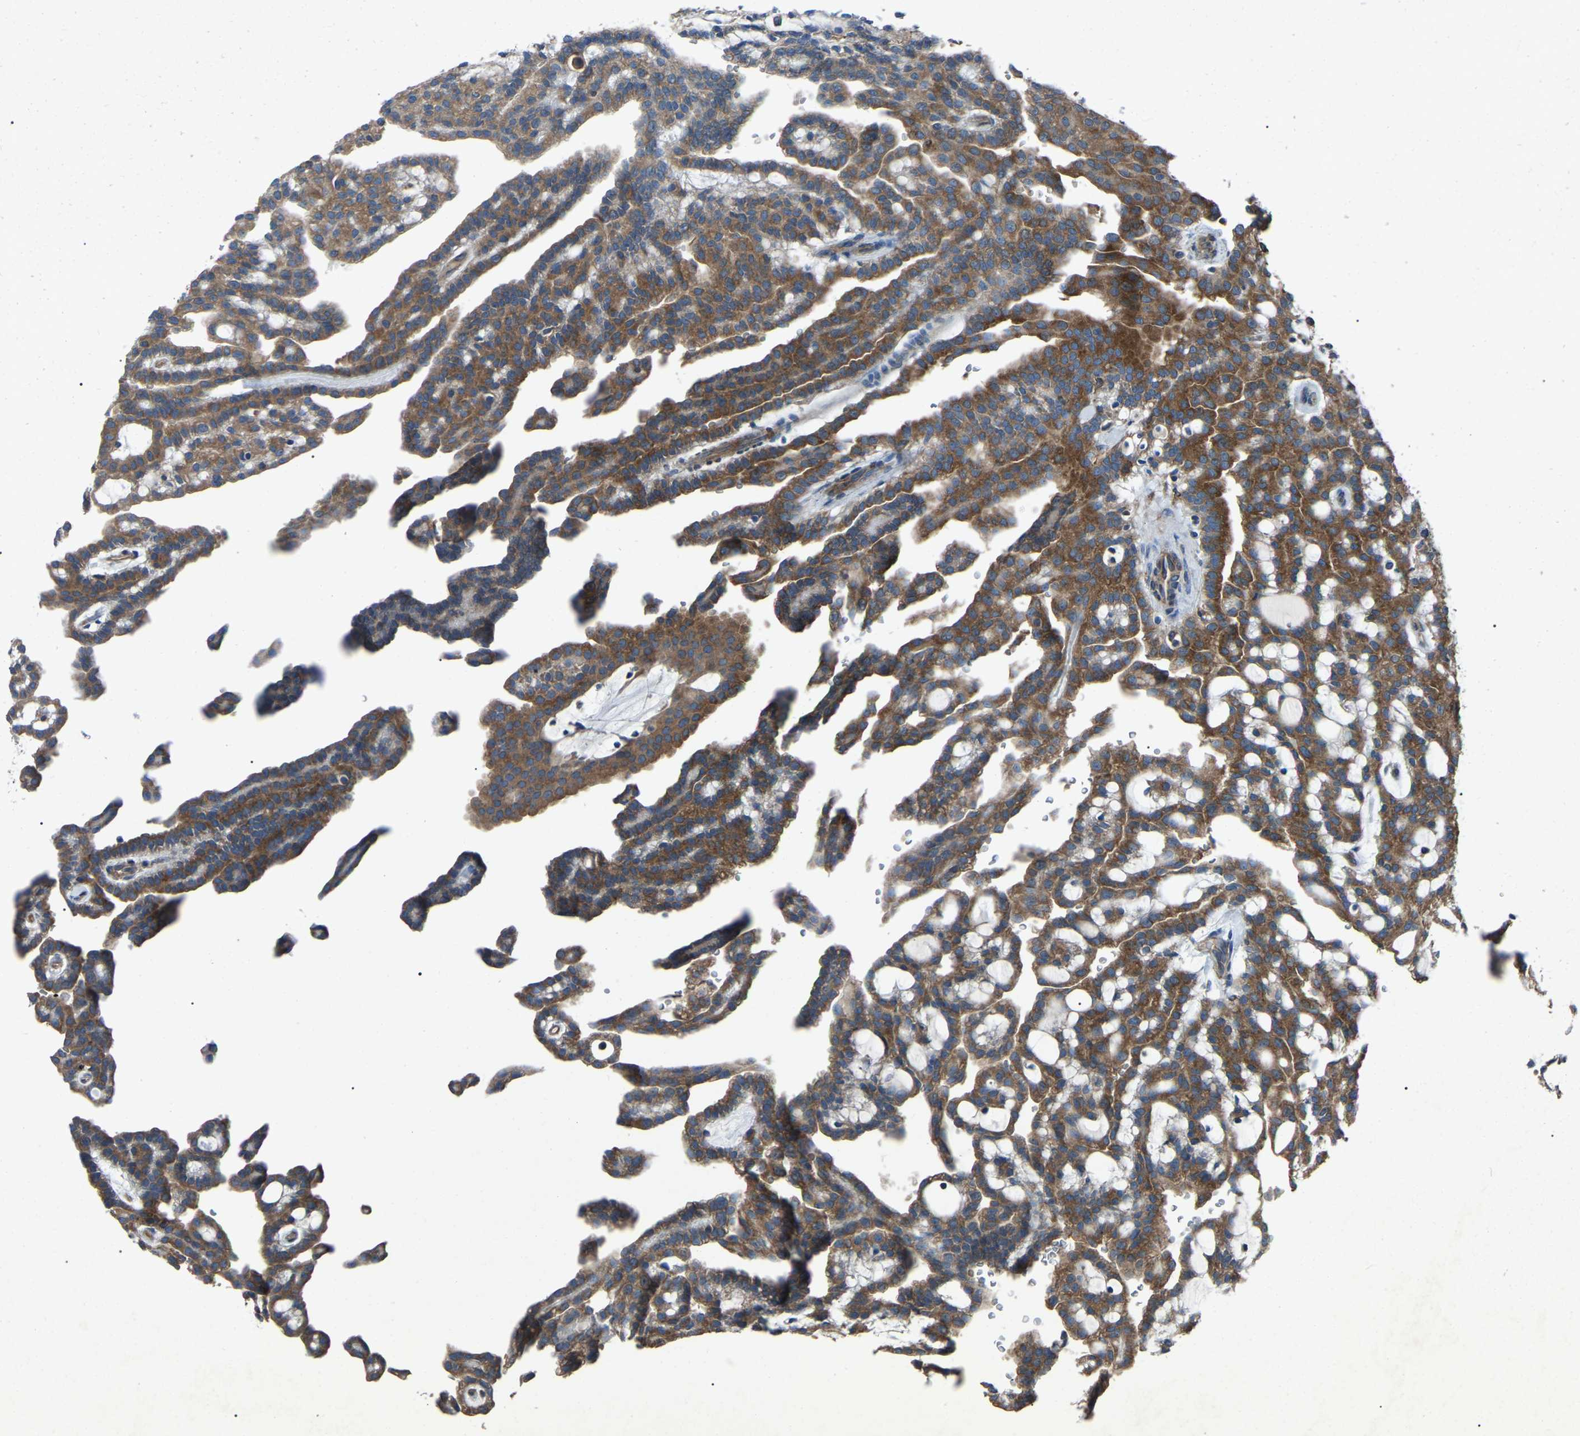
{"staining": {"intensity": "moderate", "quantity": ">75%", "location": "cytoplasmic/membranous"}, "tissue": "renal cancer", "cell_type": "Tumor cells", "image_type": "cancer", "snomed": [{"axis": "morphology", "description": "Adenocarcinoma, NOS"}, {"axis": "topography", "description": "Kidney"}], "caption": "A brown stain shows moderate cytoplasmic/membranous expression of a protein in human renal cancer (adenocarcinoma) tumor cells.", "gene": "AIMP1", "patient": {"sex": "male", "age": 63}}